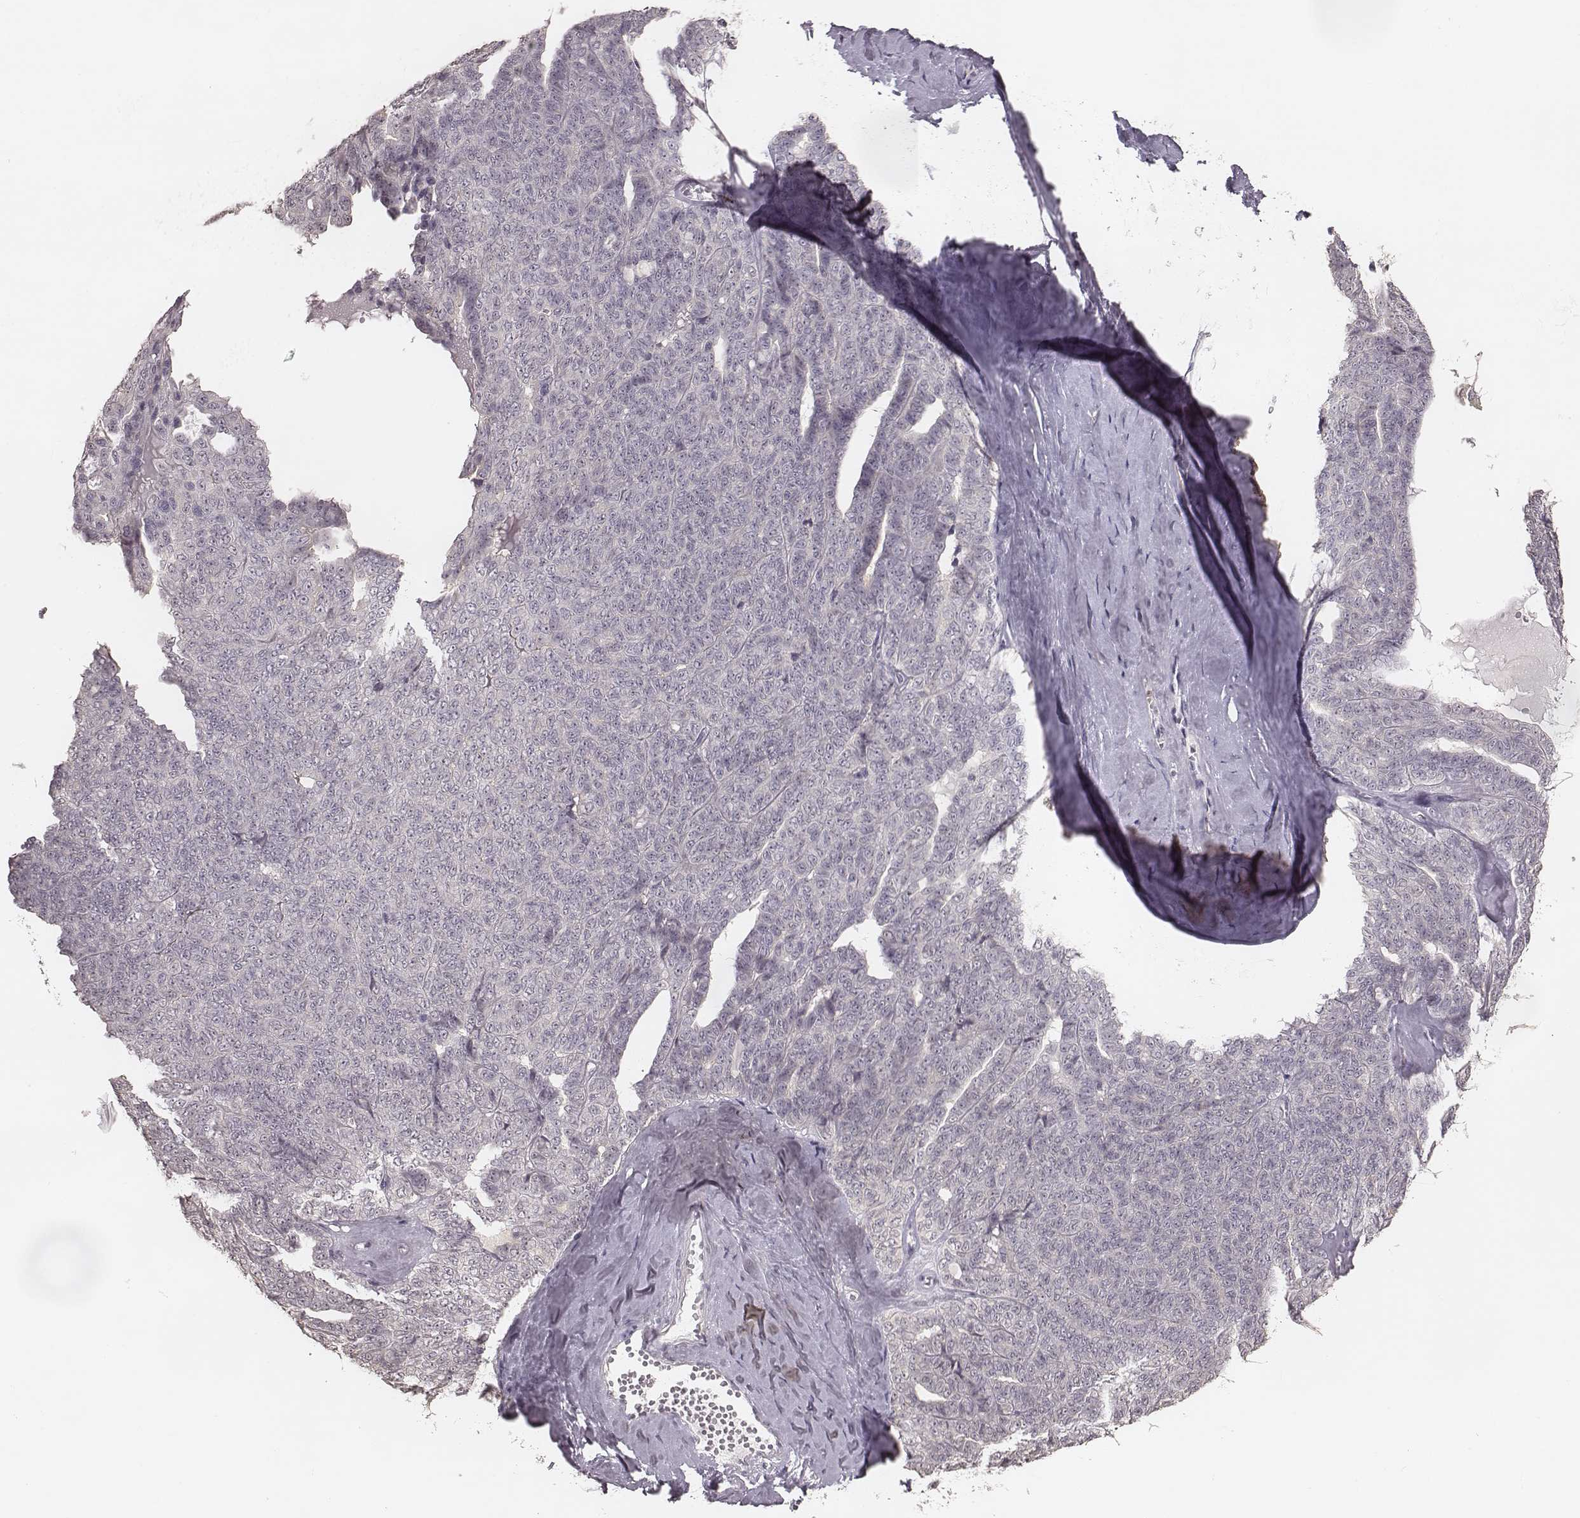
{"staining": {"intensity": "negative", "quantity": "none", "location": "none"}, "tissue": "ovarian cancer", "cell_type": "Tumor cells", "image_type": "cancer", "snomed": [{"axis": "morphology", "description": "Cystadenocarcinoma, serous, NOS"}, {"axis": "topography", "description": "Ovary"}], "caption": "Photomicrograph shows no significant protein positivity in tumor cells of ovarian serous cystadenocarcinoma.", "gene": "LY6K", "patient": {"sex": "female", "age": 71}}